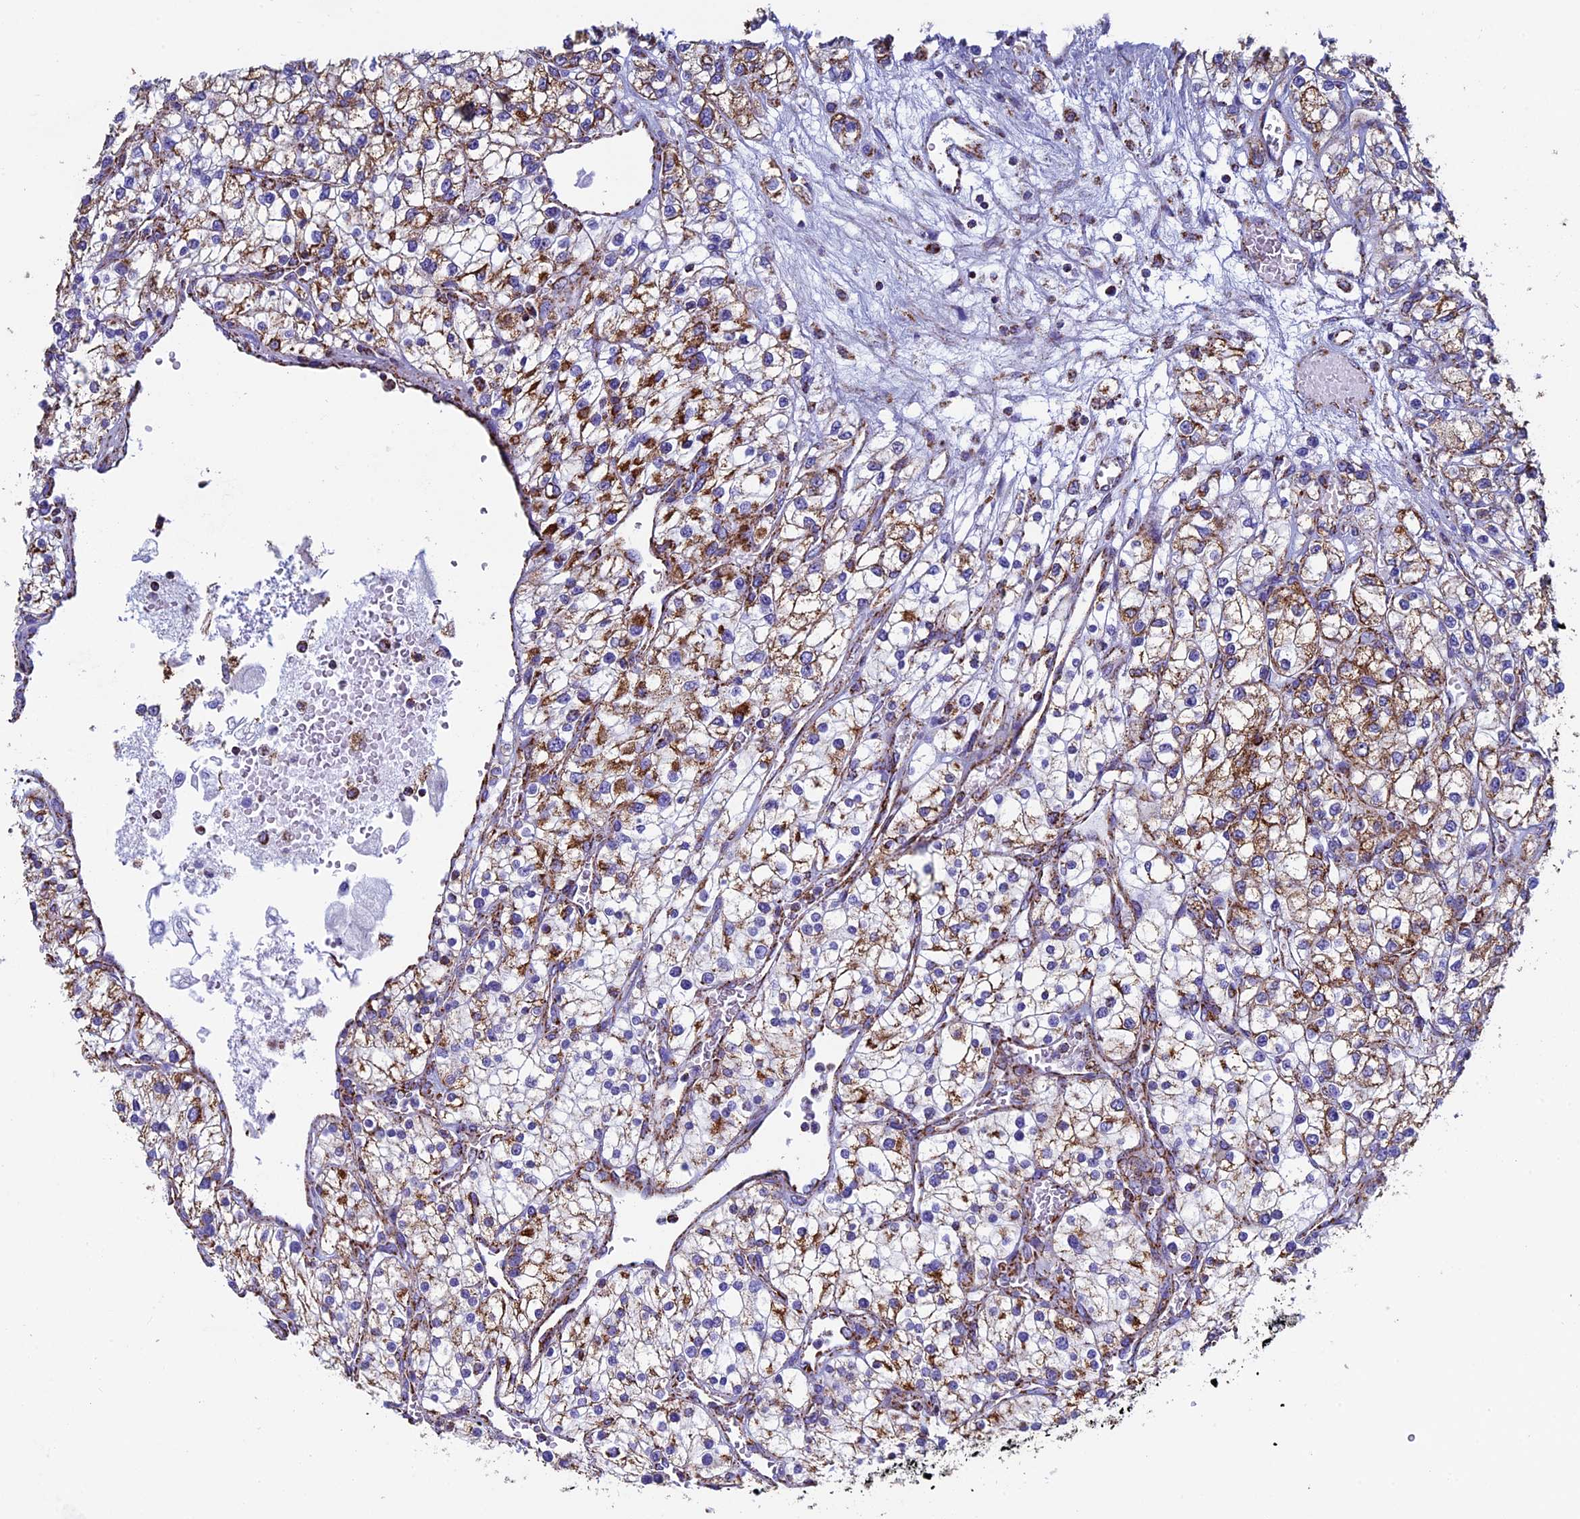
{"staining": {"intensity": "moderate", "quantity": ">75%", "location": "cytoplasmic/membranous"}, "tissue": "renal cancer", "cell_type": "Tumor cells", "image_type": "cancer", "snomed": [{"axis": "morphology", "description": "Adenocarcinoma, NOS"}, {"axis": "topography", "description": "Kidney"}], "caption": "The histopathology image demonstrates immunohistochemical staining of renal cancer. There is moderate cytoplasmic/membranous staining is present in about >75% of tumor cells. Nuclei are stained in blue.", "gene": "UQCRFS1", "patient": {"sex": "male", "age": 80}}